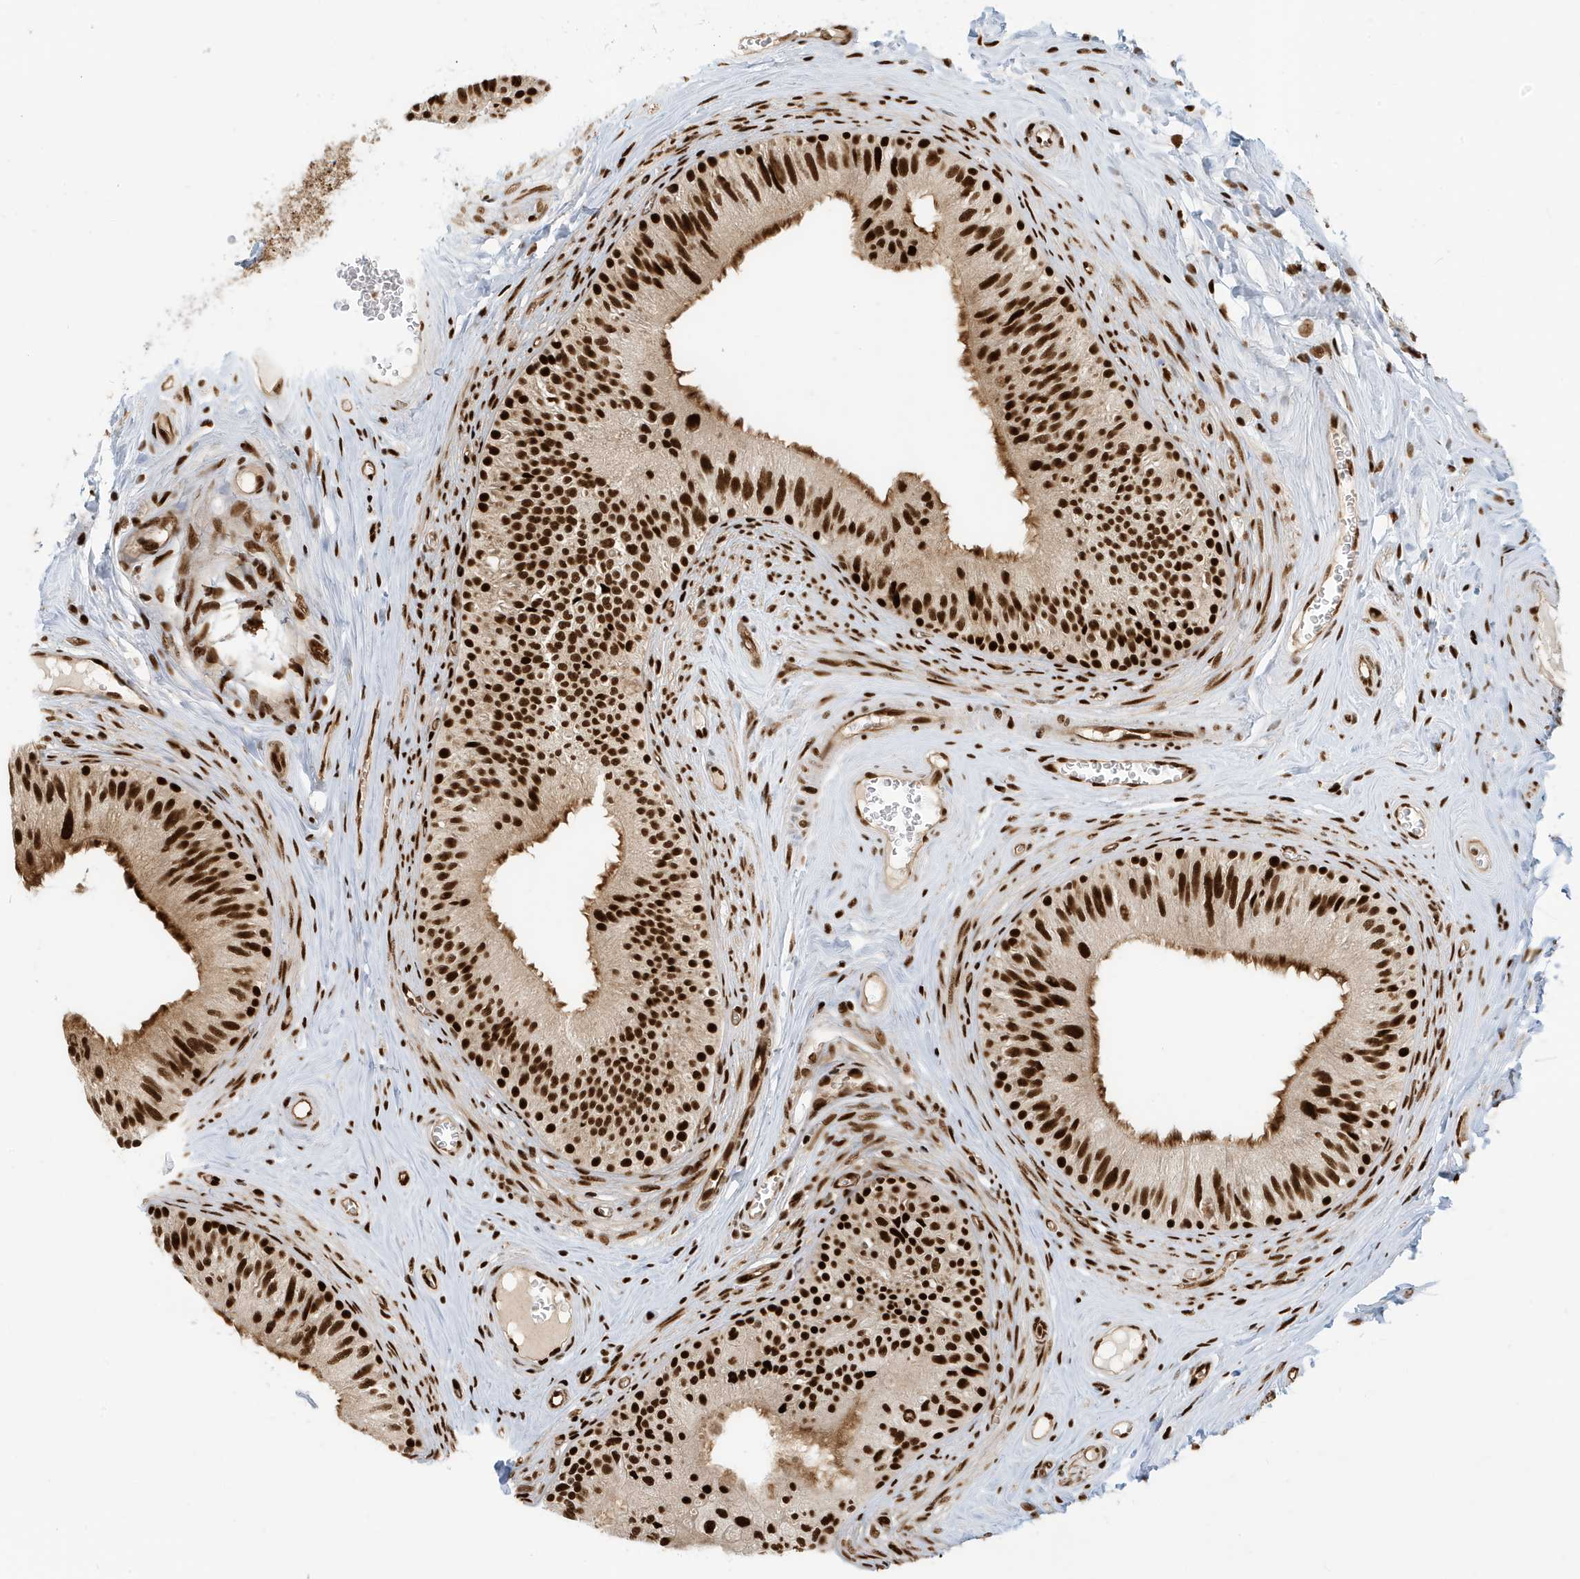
{"staining": {"intensity": "strong", "quantity": ">75%", "location": "cytoplasmic/membranous,nuclear"}, "tissue": "epididymis", "cell_type": "Glandular cells", "image_type": "normal", "snomed": [{"axis": "morphology", "description": "Normal tissue, NOS"}, {"axis": "topography", "description": "Epididymis"}], "caption": "Protein expression analysis of benign human epididymis reveals strong cytoplasmic/membranous,nuclear staining in about >75% of glandular cells.", "gene": "CKS1B", "patient": {"sex": "male", "age": 46}}